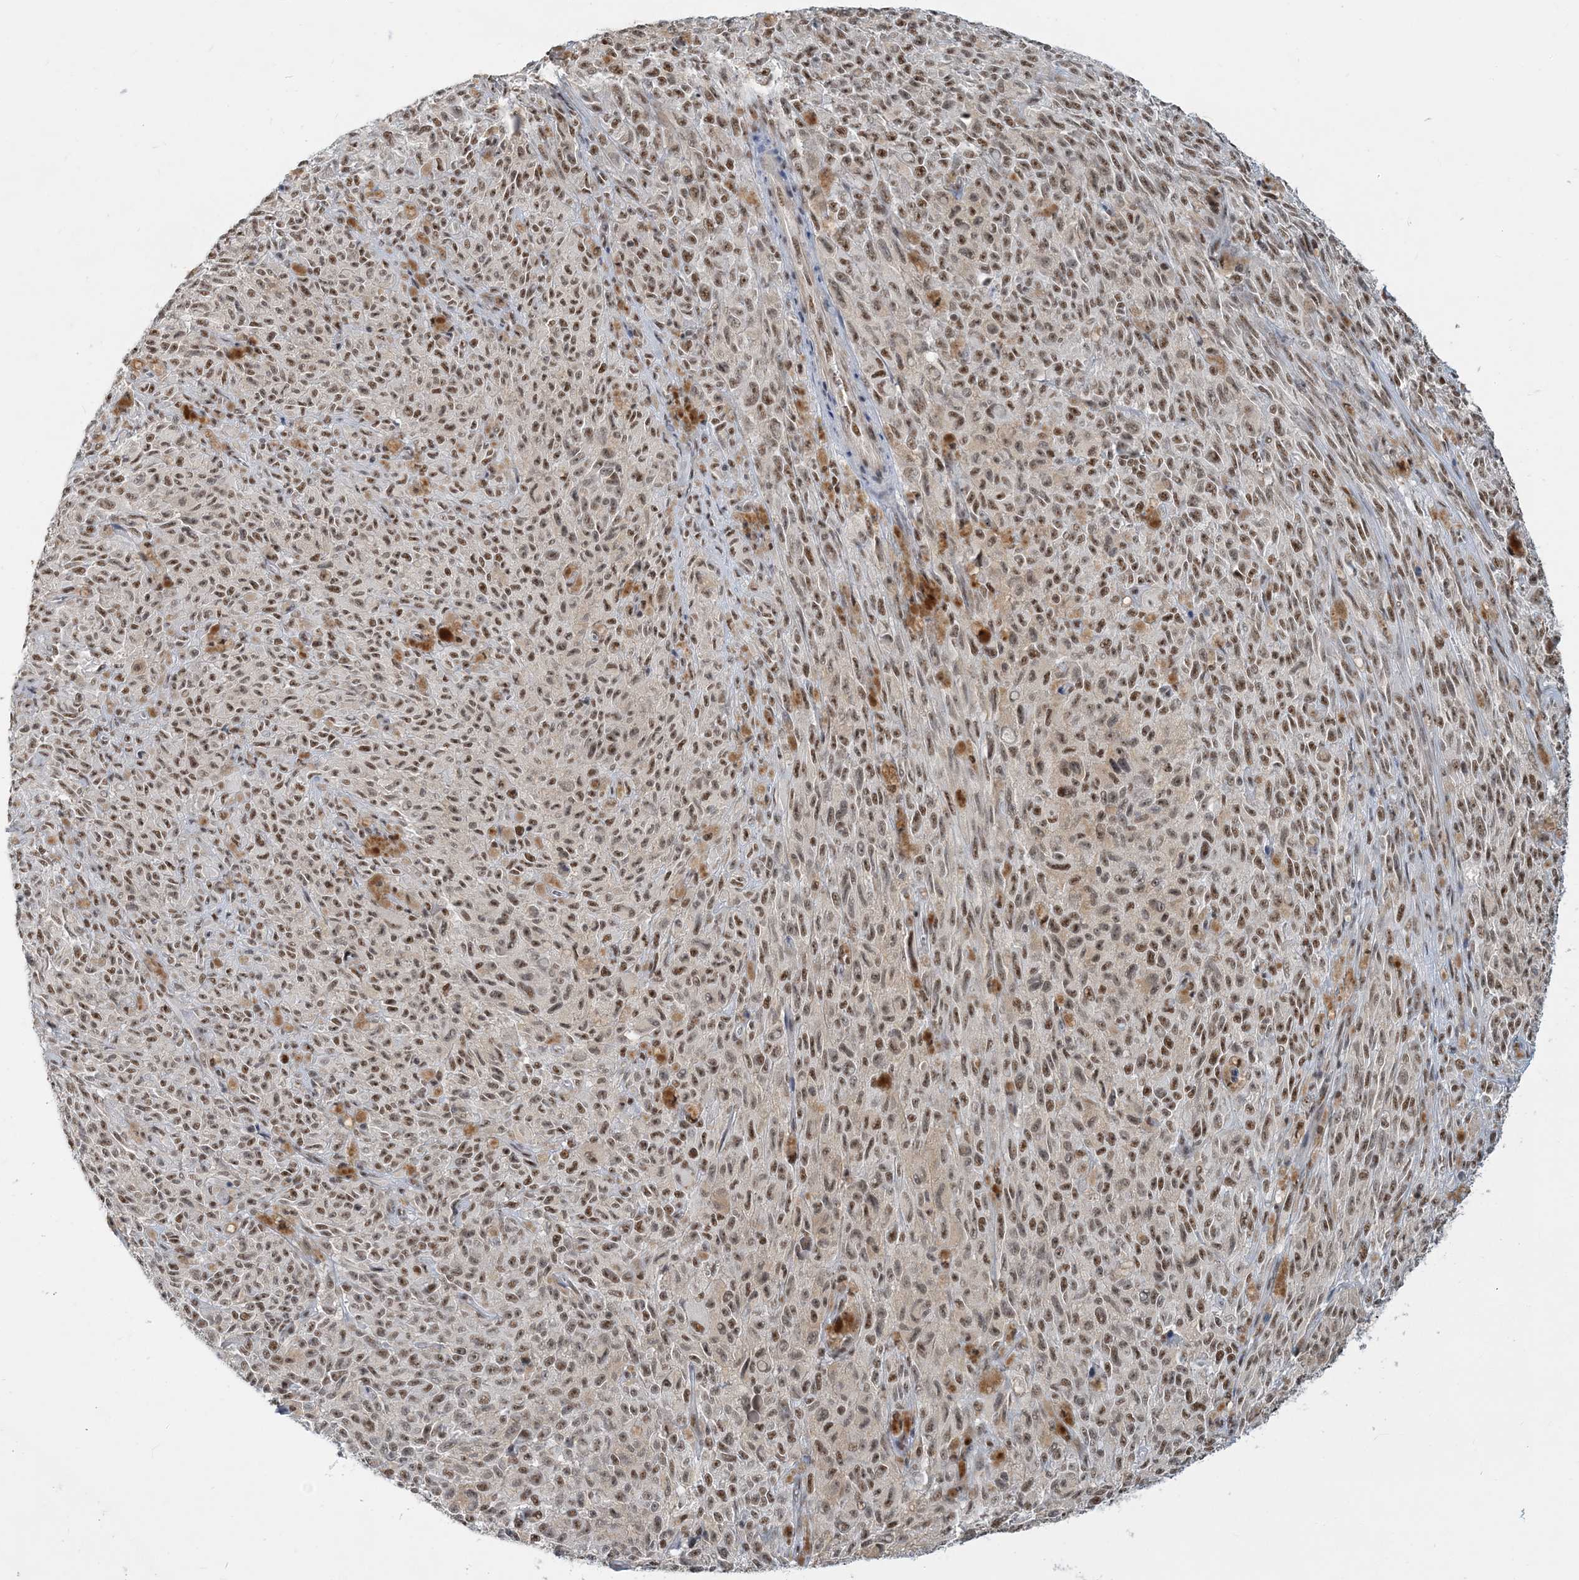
{"staining": {"intensity": "moderate", "quantity": ">75%", "location": "nuclear"}, "tissue": "melanoma", "cell_type": "Tumor cells", "image_type": "cancer", "snomed": [{"axis": "morphology", "description": "Malignant melanoma, NOS"}, {"axis": "topography", "description": "Skin"}], "caption": "Immunohistochemistry (IHC) of malignant melanoma exhibits medium levels of moderate nuclear staining in approximately >75% of tumor cells.", "gene": "PLRG1", "patient": {"sex": "female", "age": 82}}